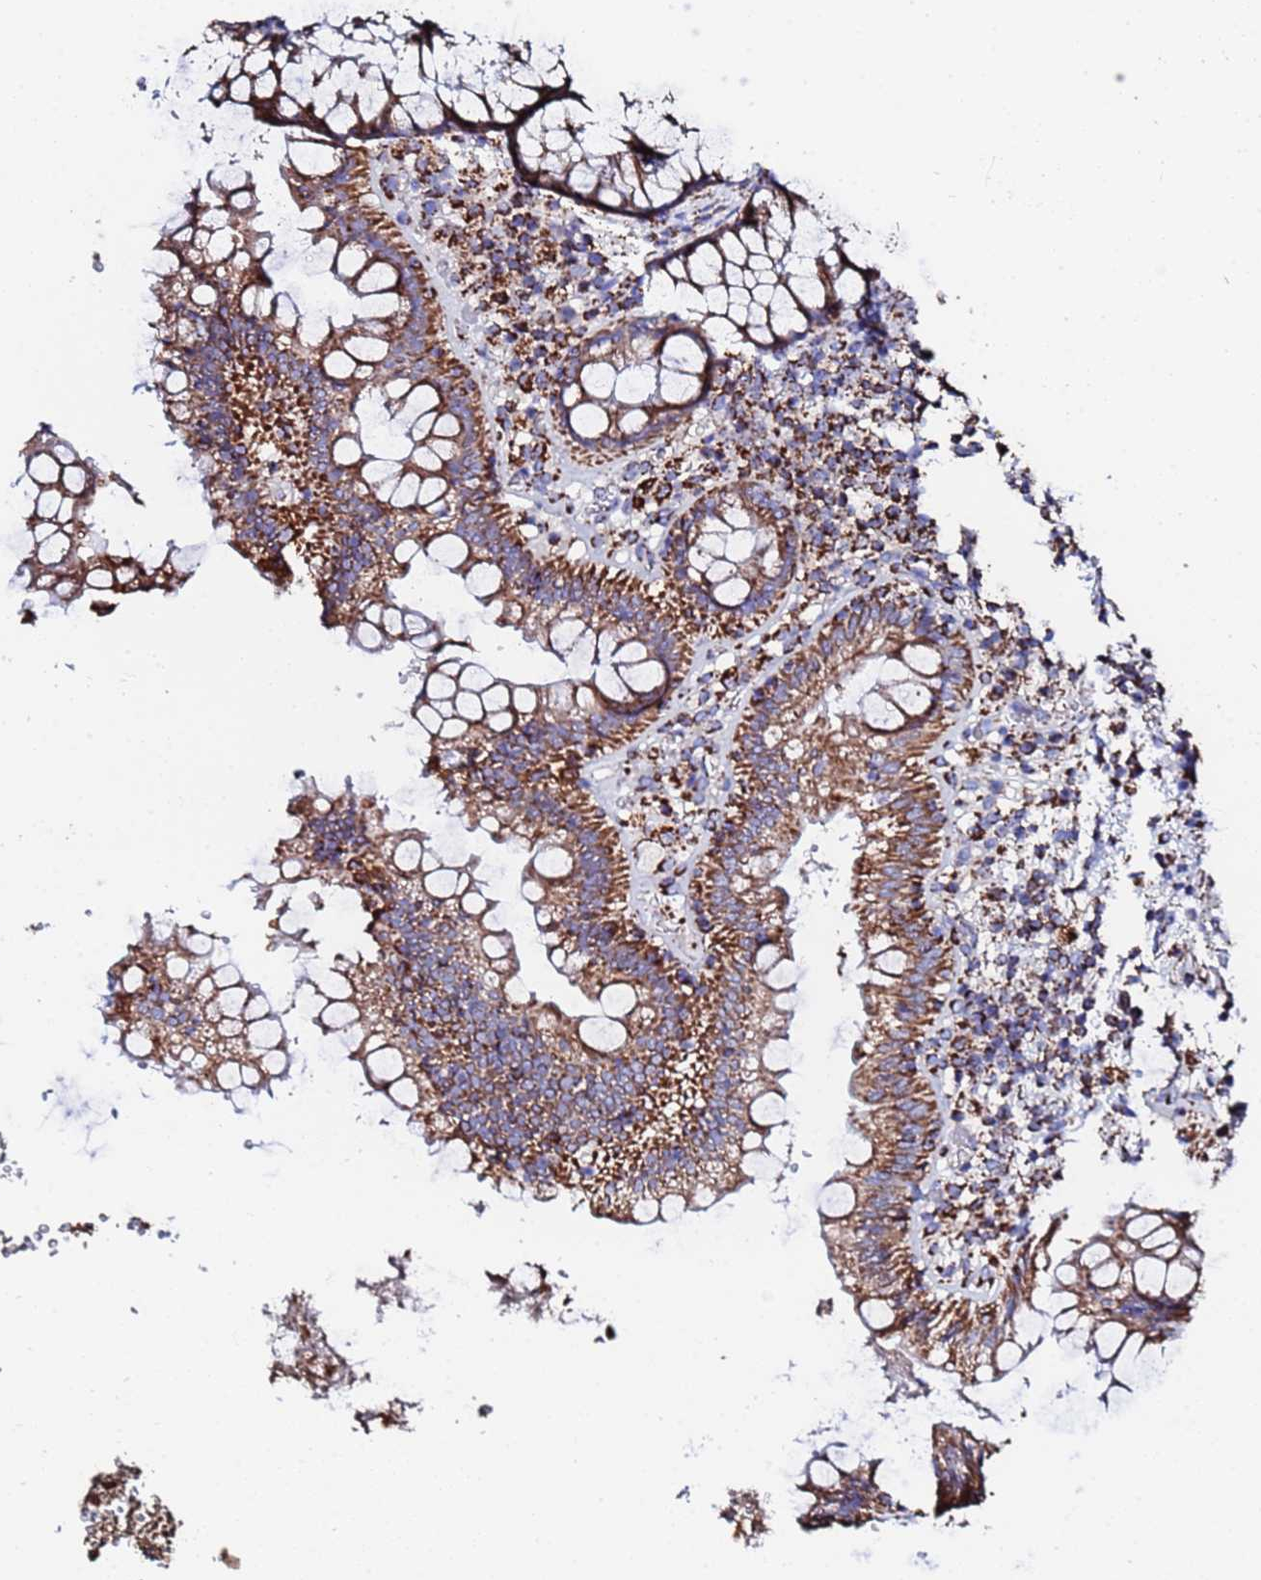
{"staining": {"intensity": "strong", "quantity": ">75%", "location": "cytoplasmic/membranous"}, "tissue": "rectum", "cell_type": "Glandular cells", "image_type": "normal", "snomed": [{"axis": "morphology", "description": "Normal tissue, NOS"}, {"axis": "topography", "description": "Rectum"}], "caption": "A high-resolution histopathology image shows immunohistochemistry (IHC) staining of unremarkable rectum, which displays strong cytoplasmic/membranous staining in approximately >75% of glandular cells.", "gene": "GLUD1", "patient": {"sex": "male", "age": 83}}